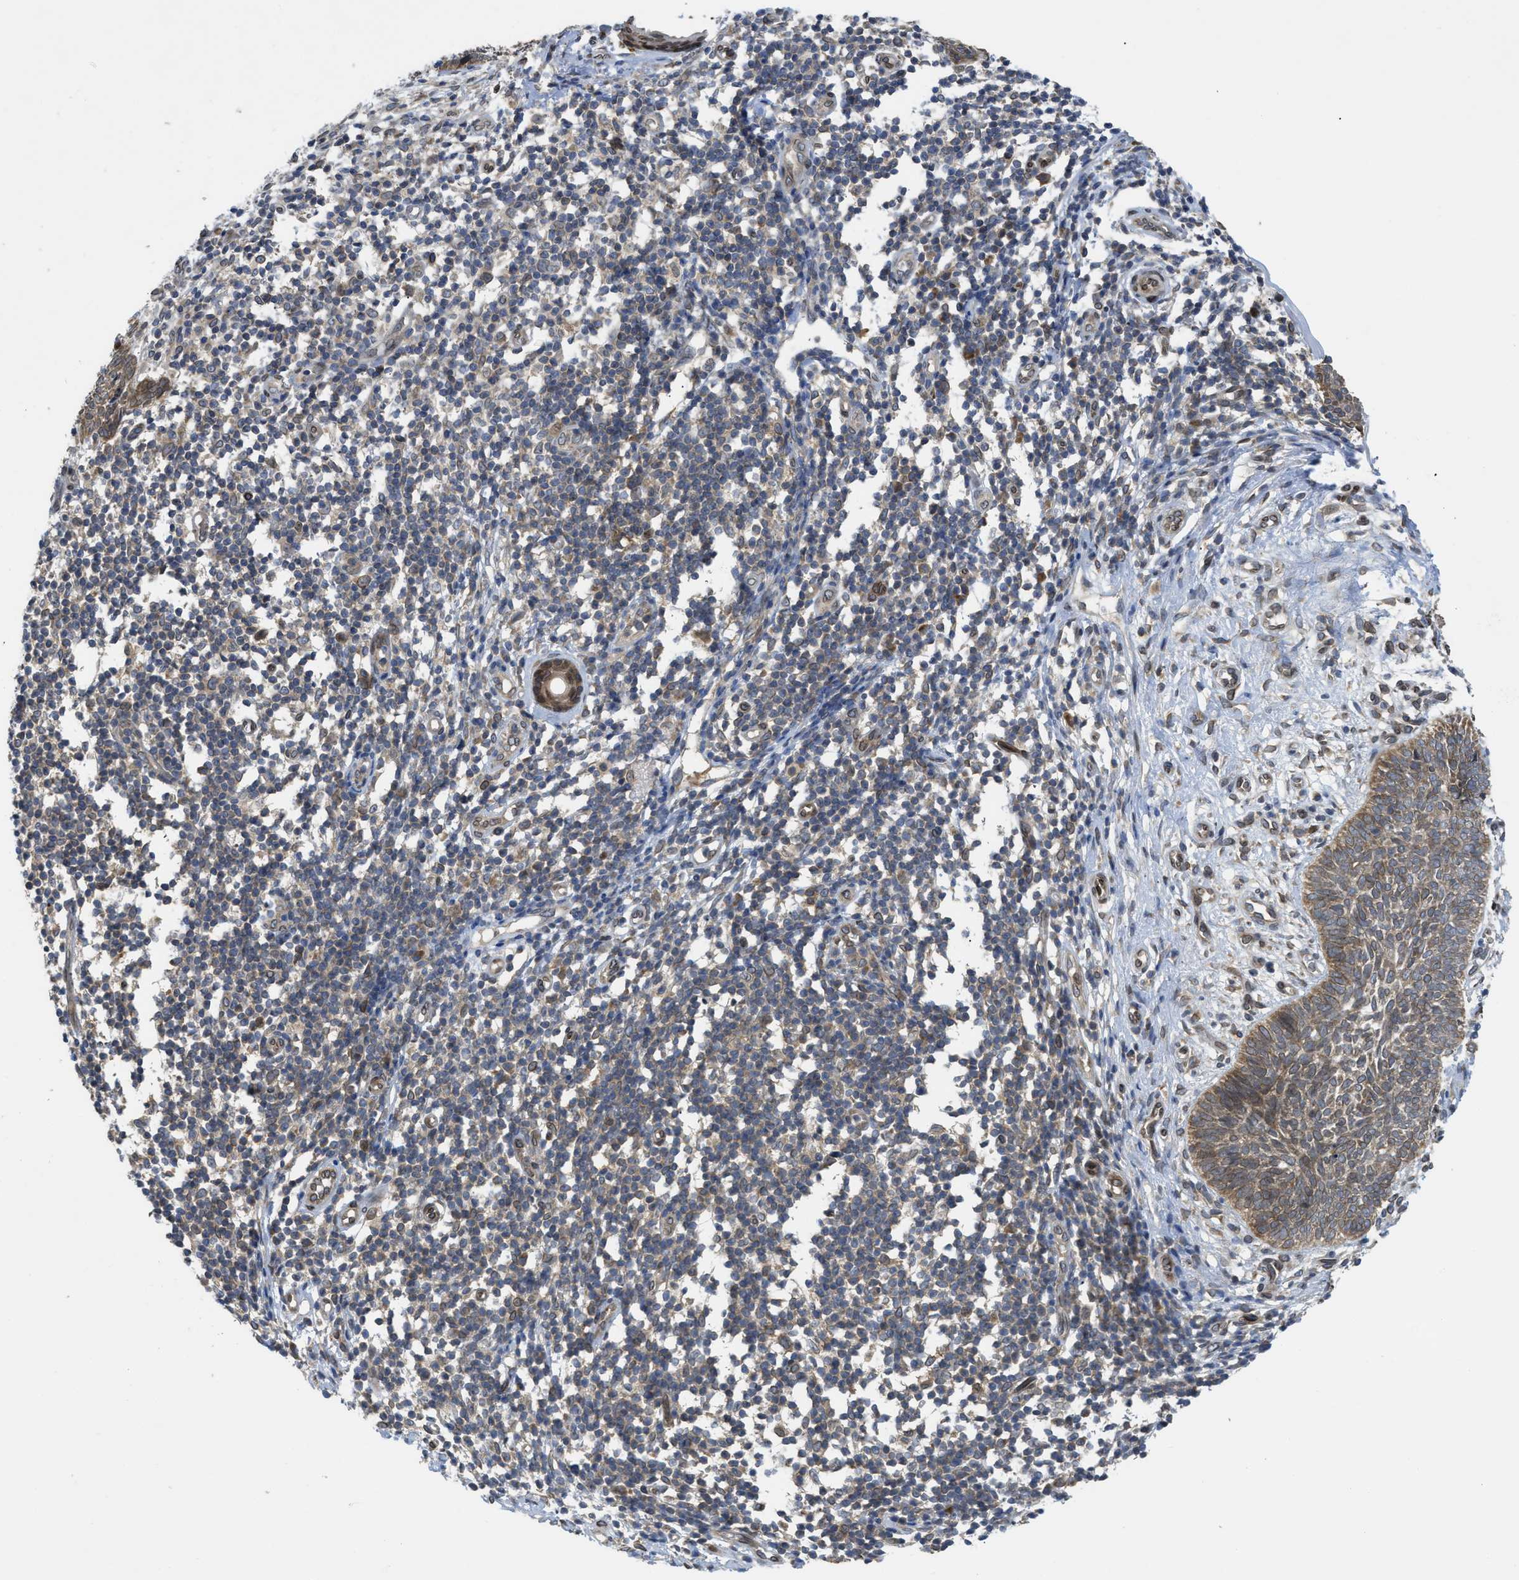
{"staining": {"intensity": "weak", "quantity": ">75%", "location": "cytoplasmic/membranous"}, "tissue": "skin cancer", "cell_type": "Tumor cells", "image_type": "cancer", "snomed": [{"axis": "morphology", "description": "Basal cell carcinoma"}, {"axis": "topography", "description": "Skin"}], "caption": "A histopathology image showing weak cytoplasmic/membranous positivity in about >75% of tumor cells in skin basal cell carcinoma, as visualized by brown immunohistochemical staining.", "gene": "EIF2AK3", "patient": {"sex": "male", "age": 60}}